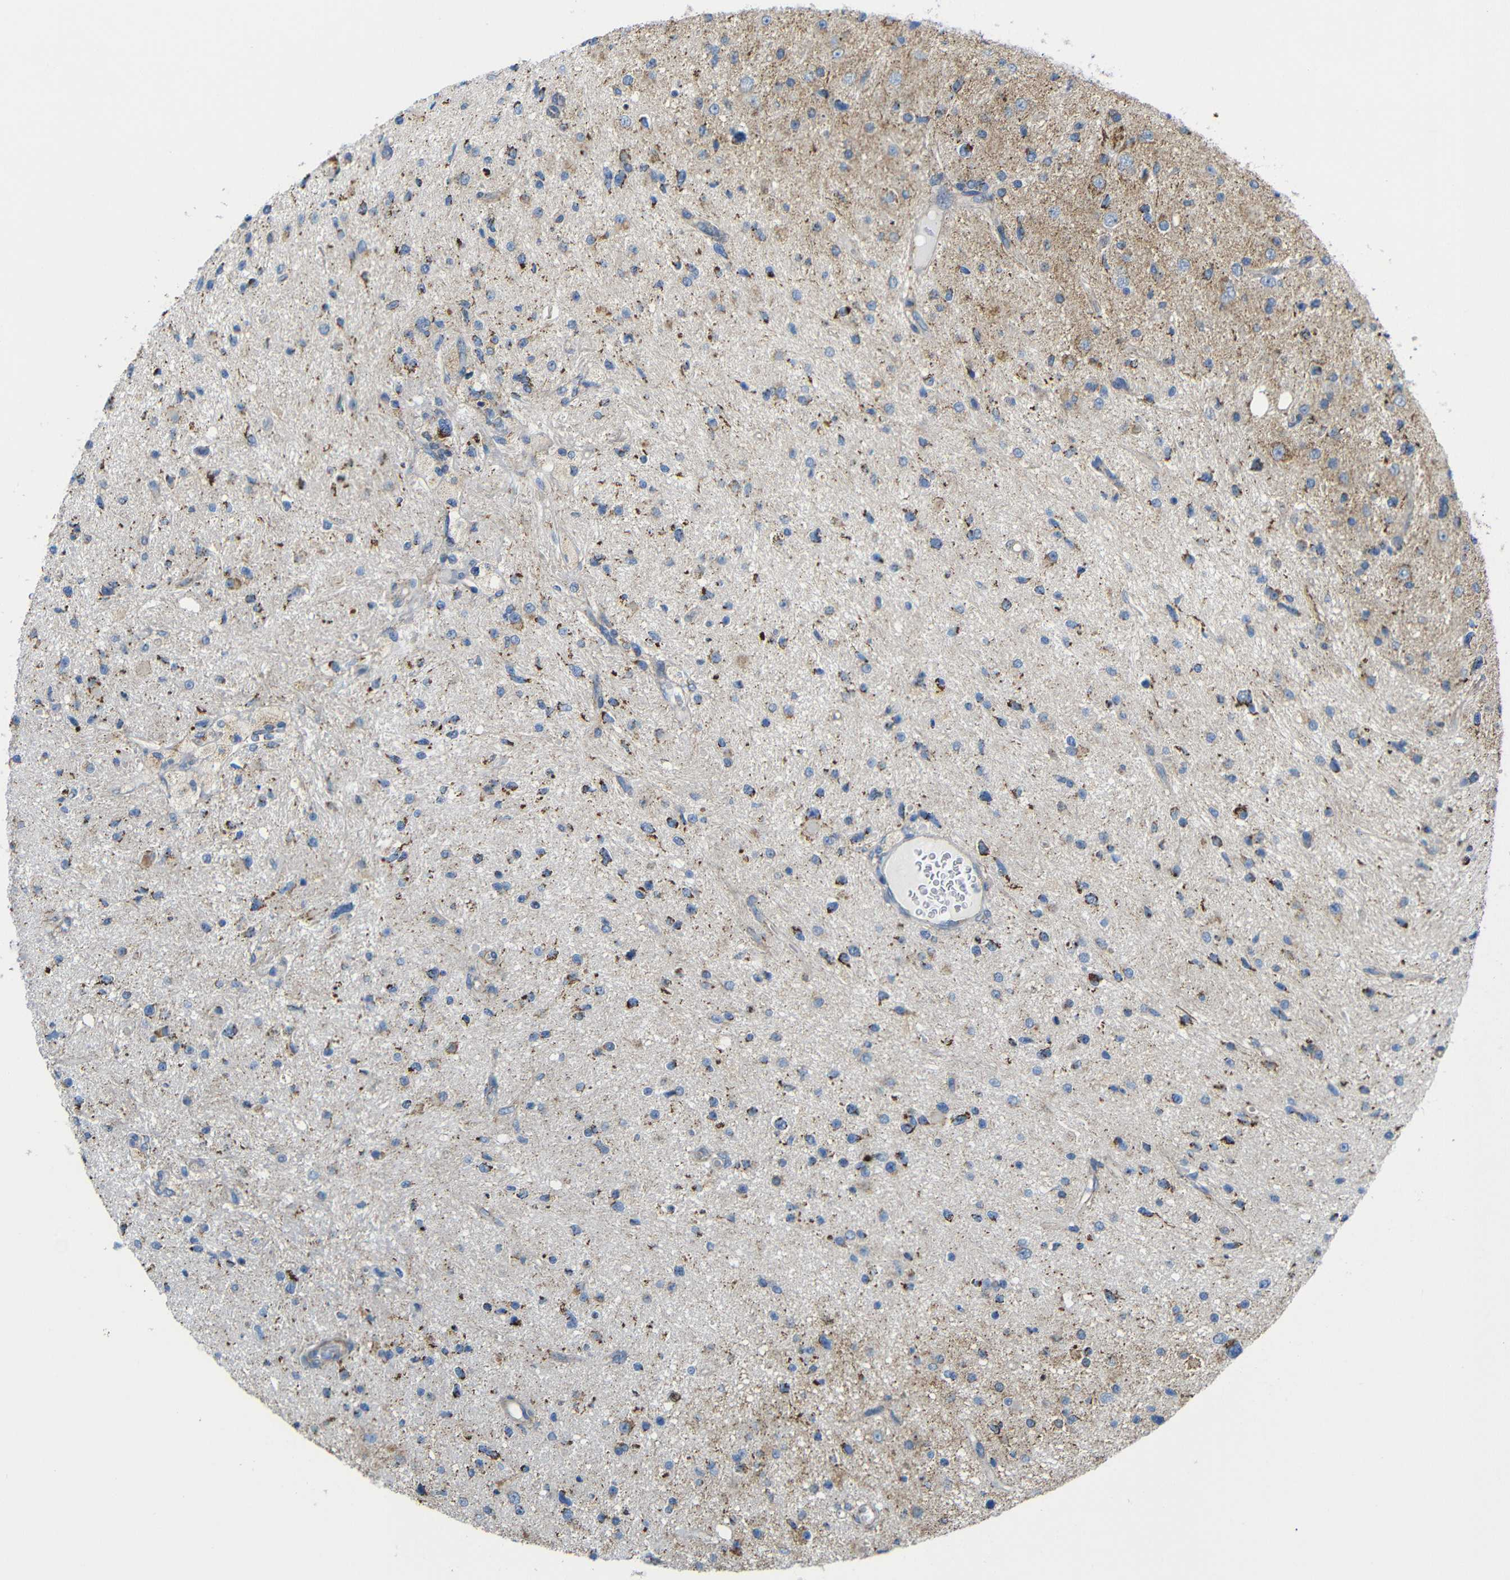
{"staining": {"intensity": "strong", "quantity": "<25%", "location": "cytoplasmic/membranous"}, "tissue": "glioma", "cell_type": "Tumor cells", "image_type": "cancer", "snomed": [{"axis": "morphology", "description": "Glioma, malignant, High grade"}, {"axis": "topography", "description": "Brain"}], "caption": "Approximately <25% of tumor cells in glioma demonstrate strong cytoplasmic/membranous protein positivity as visualized by brown immunohistochemical staining.", "gene": "FAM171B", "patient": {"sex": "male", "age": 33}}